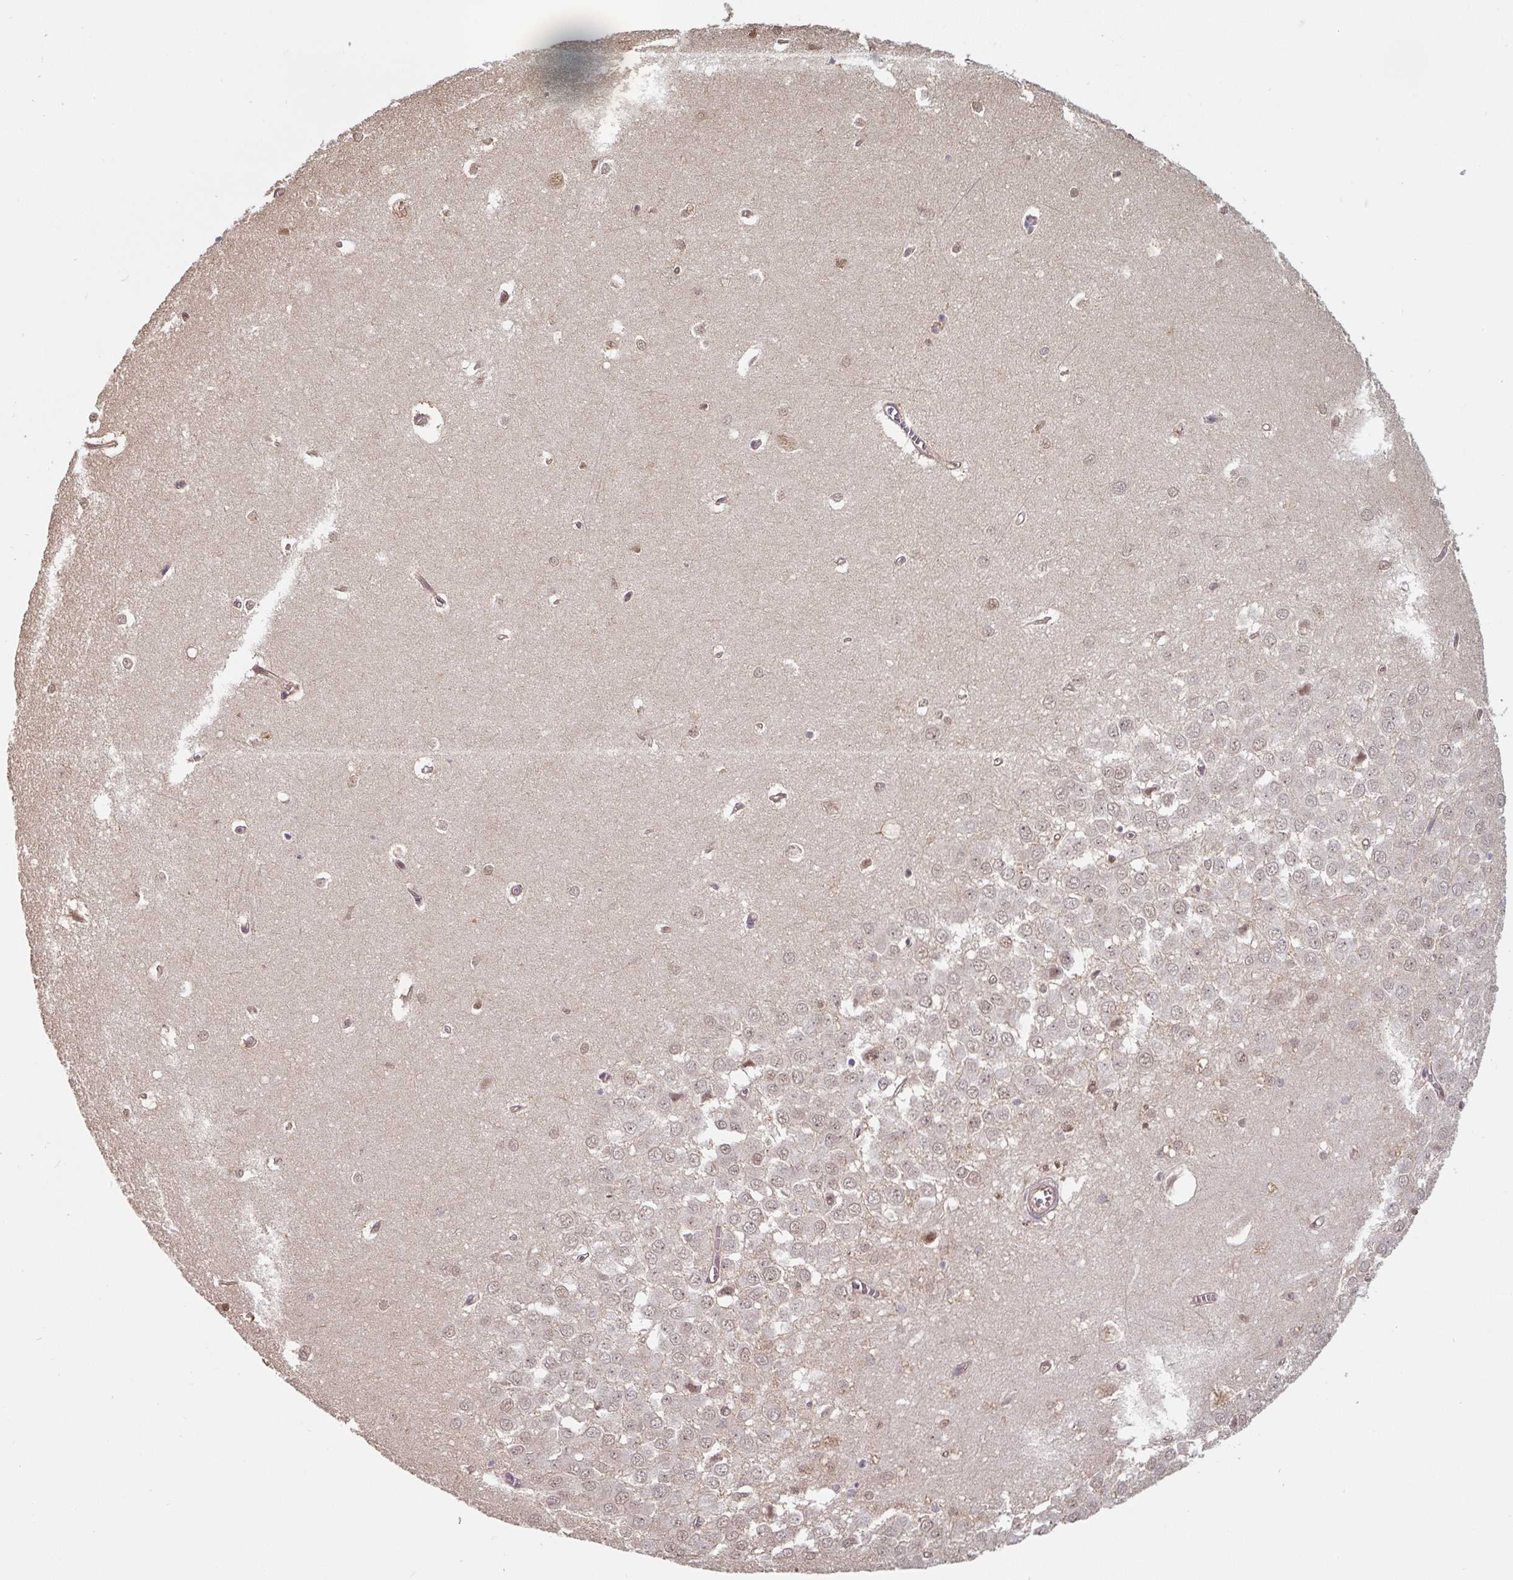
{"staining": {"intensity": "moderate", "quantity": "<25%", "location": "nuclear"}, "tissue": "hippocampus", "cell_type": "Glial cells", "image_type": "normal", "snomed": [{"axis": "morphology", "description": "Normal tissue, NOS"}, {"axis": "topography", "description": "Hippocampus"}], "caption": "Immunohistochemical staining of benign hippocampus displays low levels of moderate nuclear positivity in approximately <25% of glial cells.", "gene": "ST13", "patient": {"sex": "female", "age": 64}}